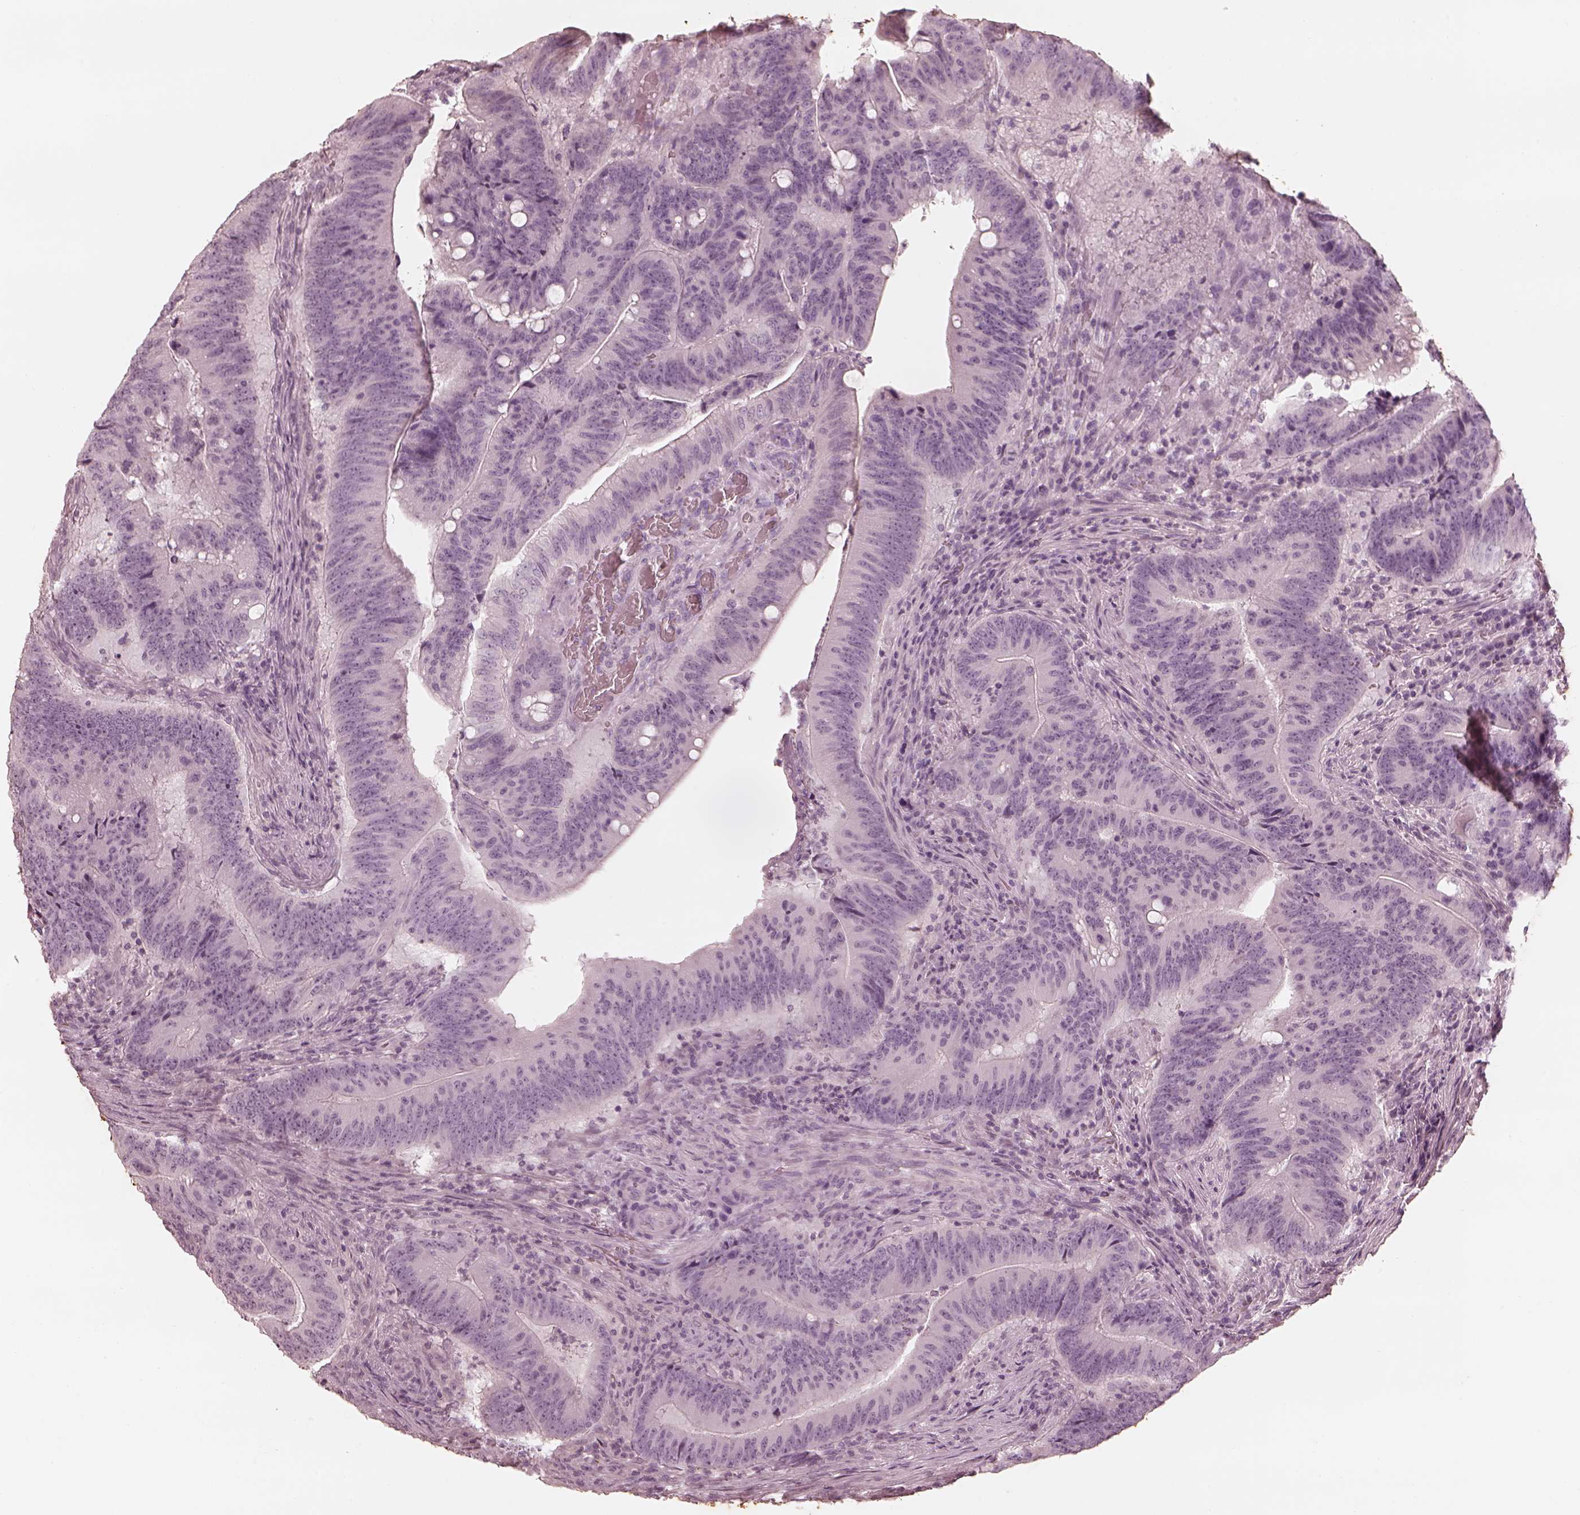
{"staining": {"intensity": "negative", "quantity": "none", "location": "none"}, "tissue": "colorectal cancer", "cell_type": "Tumor cells", "image_type": "cancer", "snomed": [{"axis": "morphology", "description": "Adenocarcinoma, NOS"}, {"axis": "topography", "description": "Colon"}], "caption": "A histopathology image of colorectal cancer (adenocarcinoma) stained for a protein reveals no brown staining in tumor cells.", "gene": "ADRB3", "patient": {"sex": "female", "age": 87}}